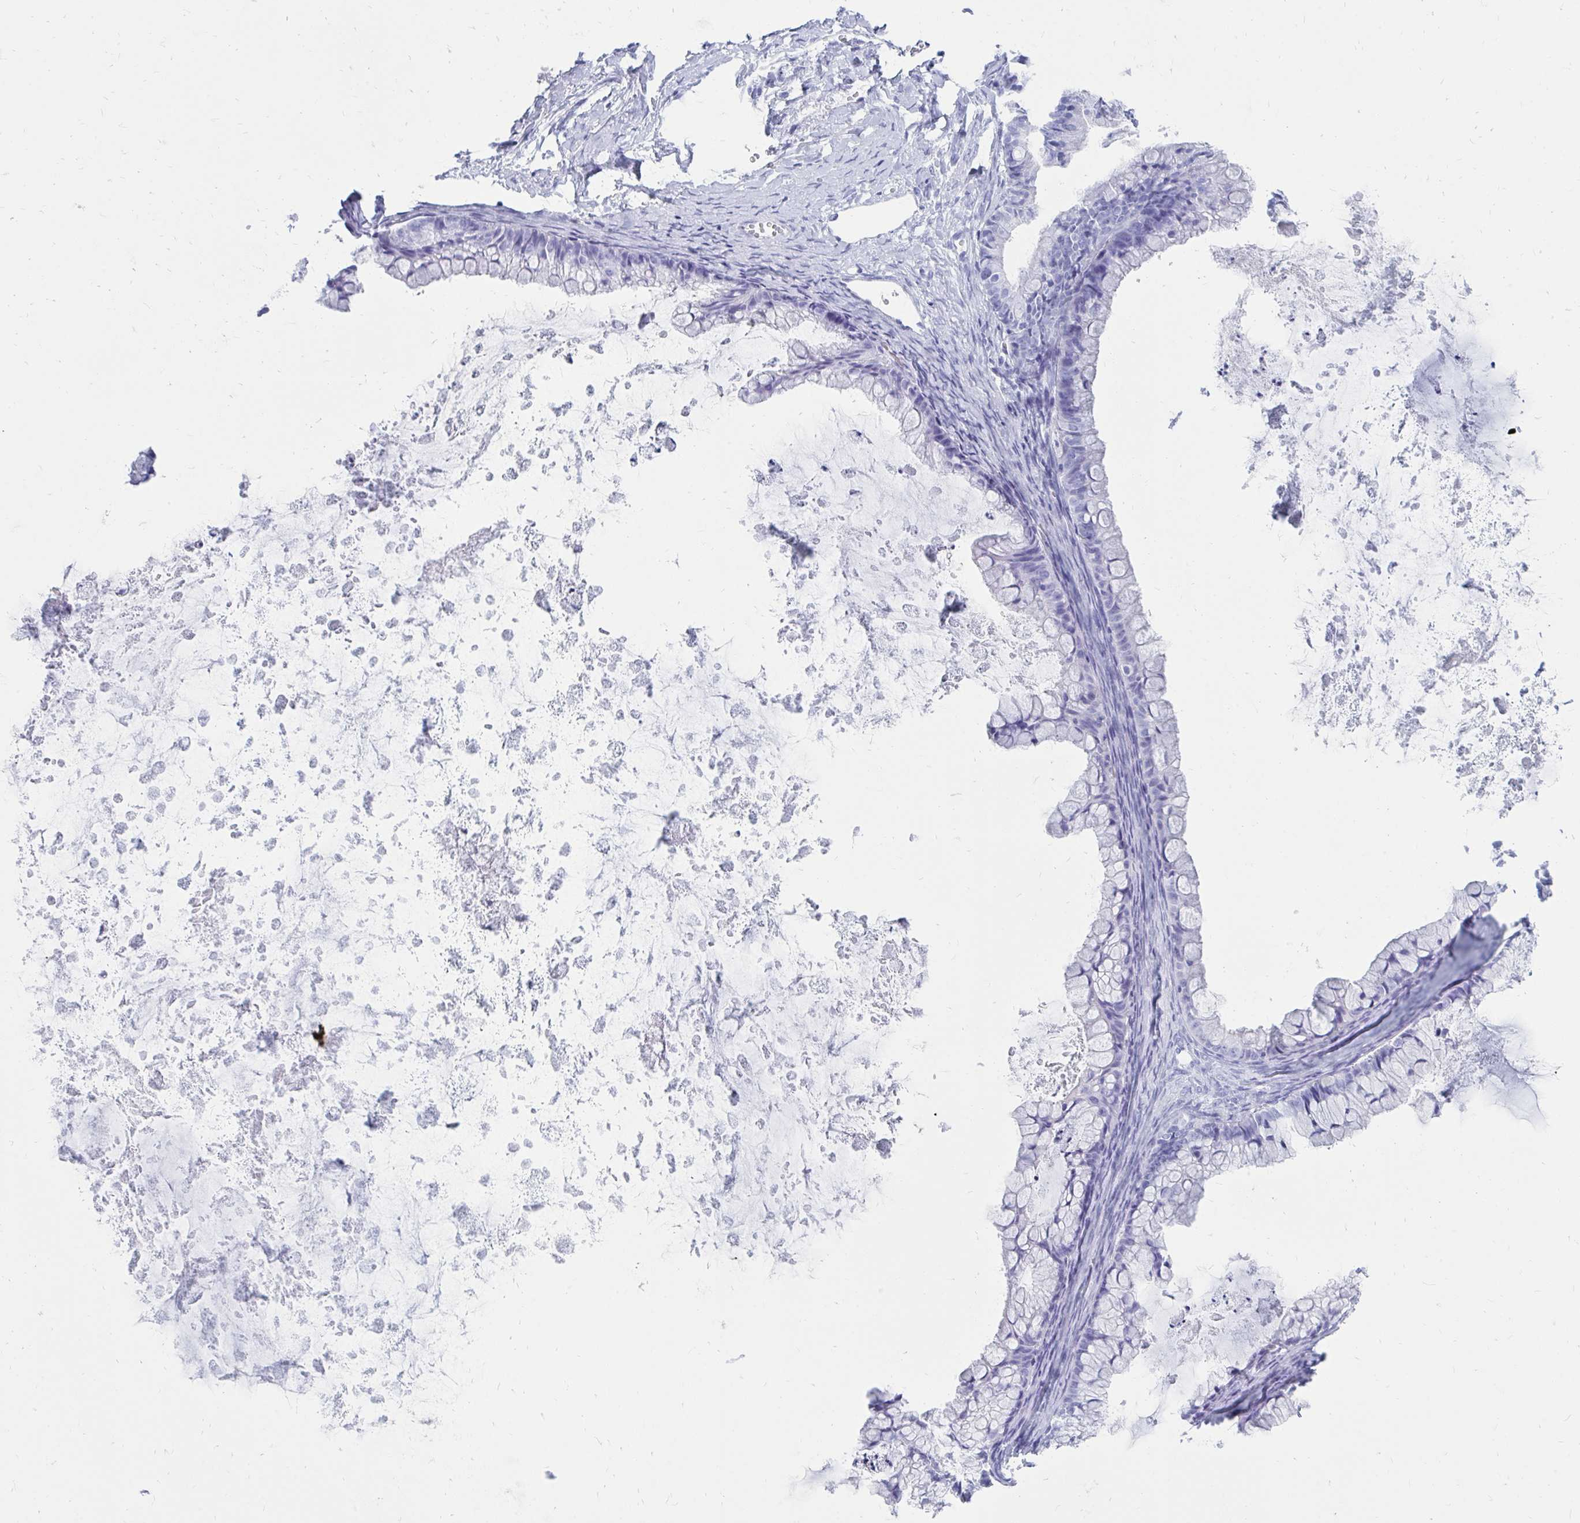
{"staining": {"intensity": "negative", "quantity": "none", "location": "none"}, "tissue": "ovarian cancer", "cell_type": "Tumor cells", "image_type": "cancer", "snomed": [{"axis": "morphology", "description": "Cystadenocarcinoma, mucinous, NOS"}, {"axis": "topography", "description": "Ovary"}], "caption": "Immunohistochemical staining of ovarian mucinous cystadenocarcinoma exhibits no significant expression in tumor cells. (DAB (3,3'-diaminobenzidine) IHC, high magnification).", "gene": "OR10R2", "patient": {"sex": "female", "age": 35}}